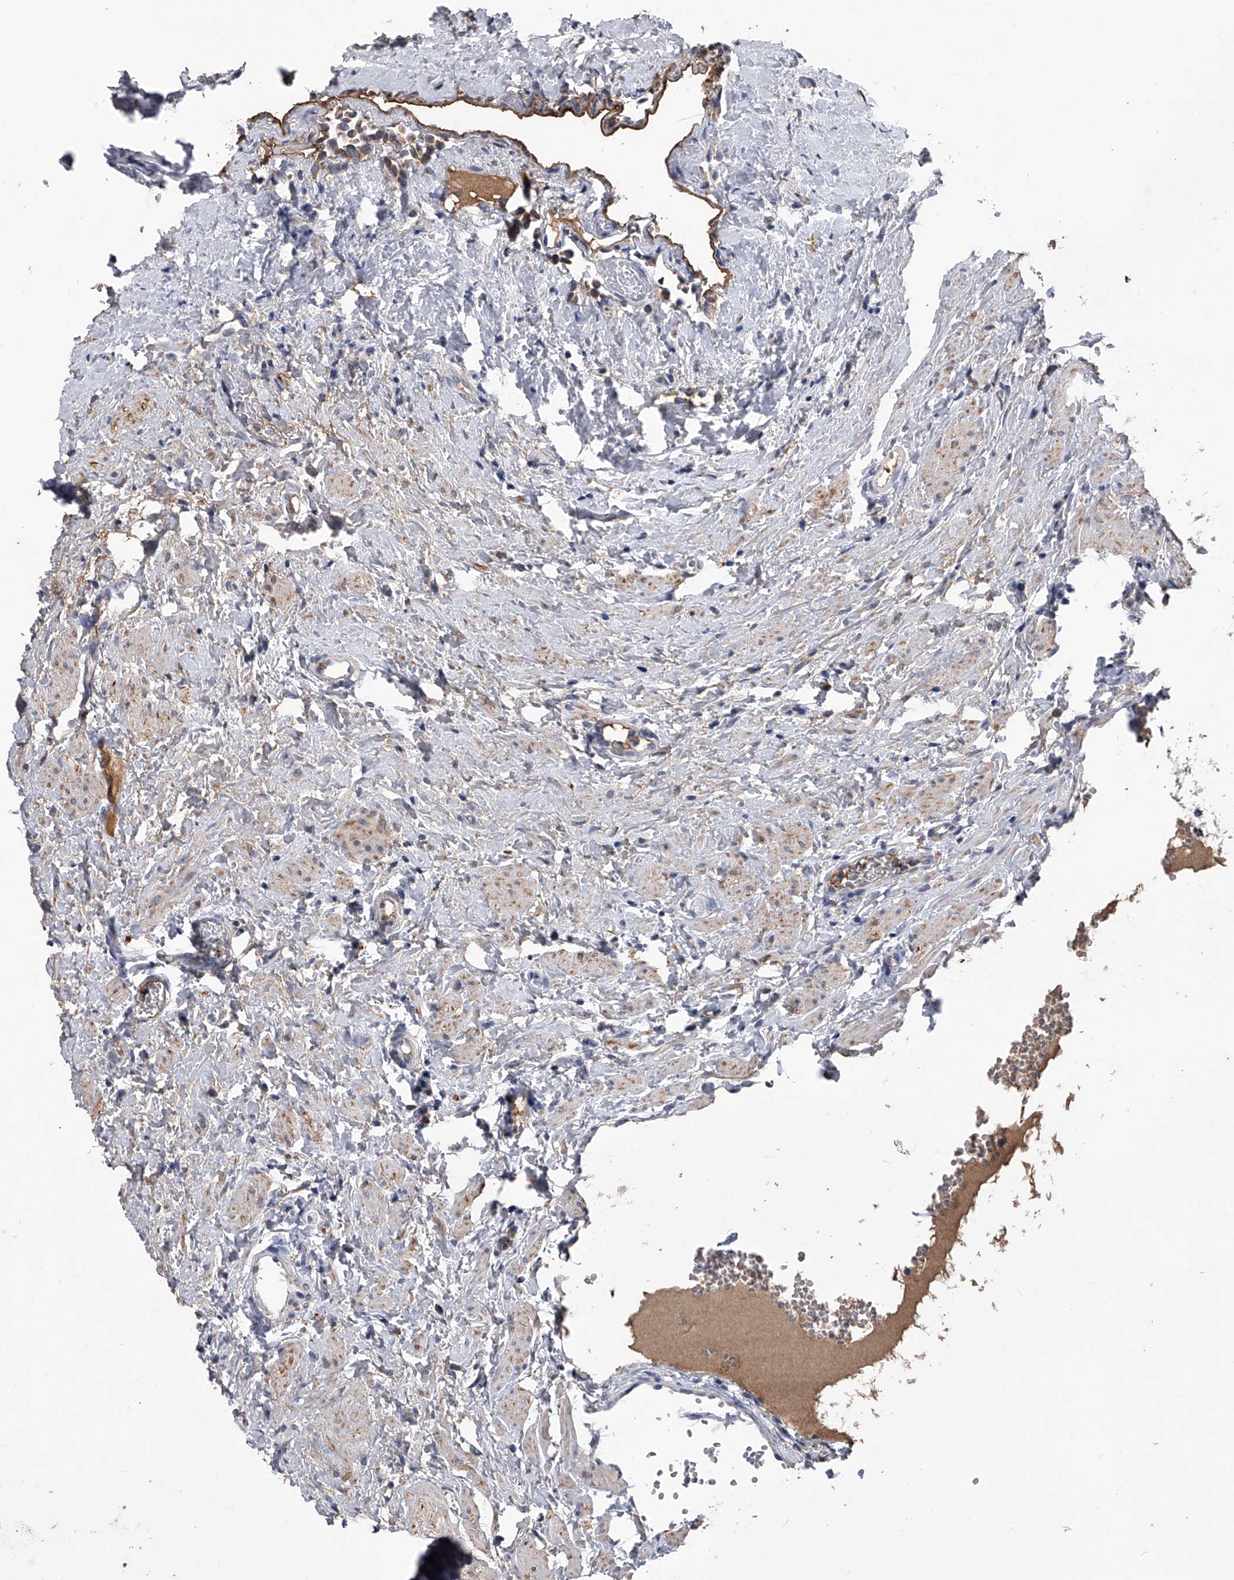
{"staining": {"intensity": "negative", "quantity": "none", "location": "none"}, "tissue": "ovary", "cell_type": "Ovarian stroma cells", "image_type": "normal", "snomed": [{"axis": "morphology", "description": "Normal tissue, NOS"}, {"axis": "morphology", "description": "Cyst, NOS"}, {"axis": "topography", "description": "Ovary"}], "caption": "The photomicrograph demonstrates no significant staining in ovarian stroma cells of ovary.", "gene": "OAT", "patient": {"sex": "female", "age": 33}}